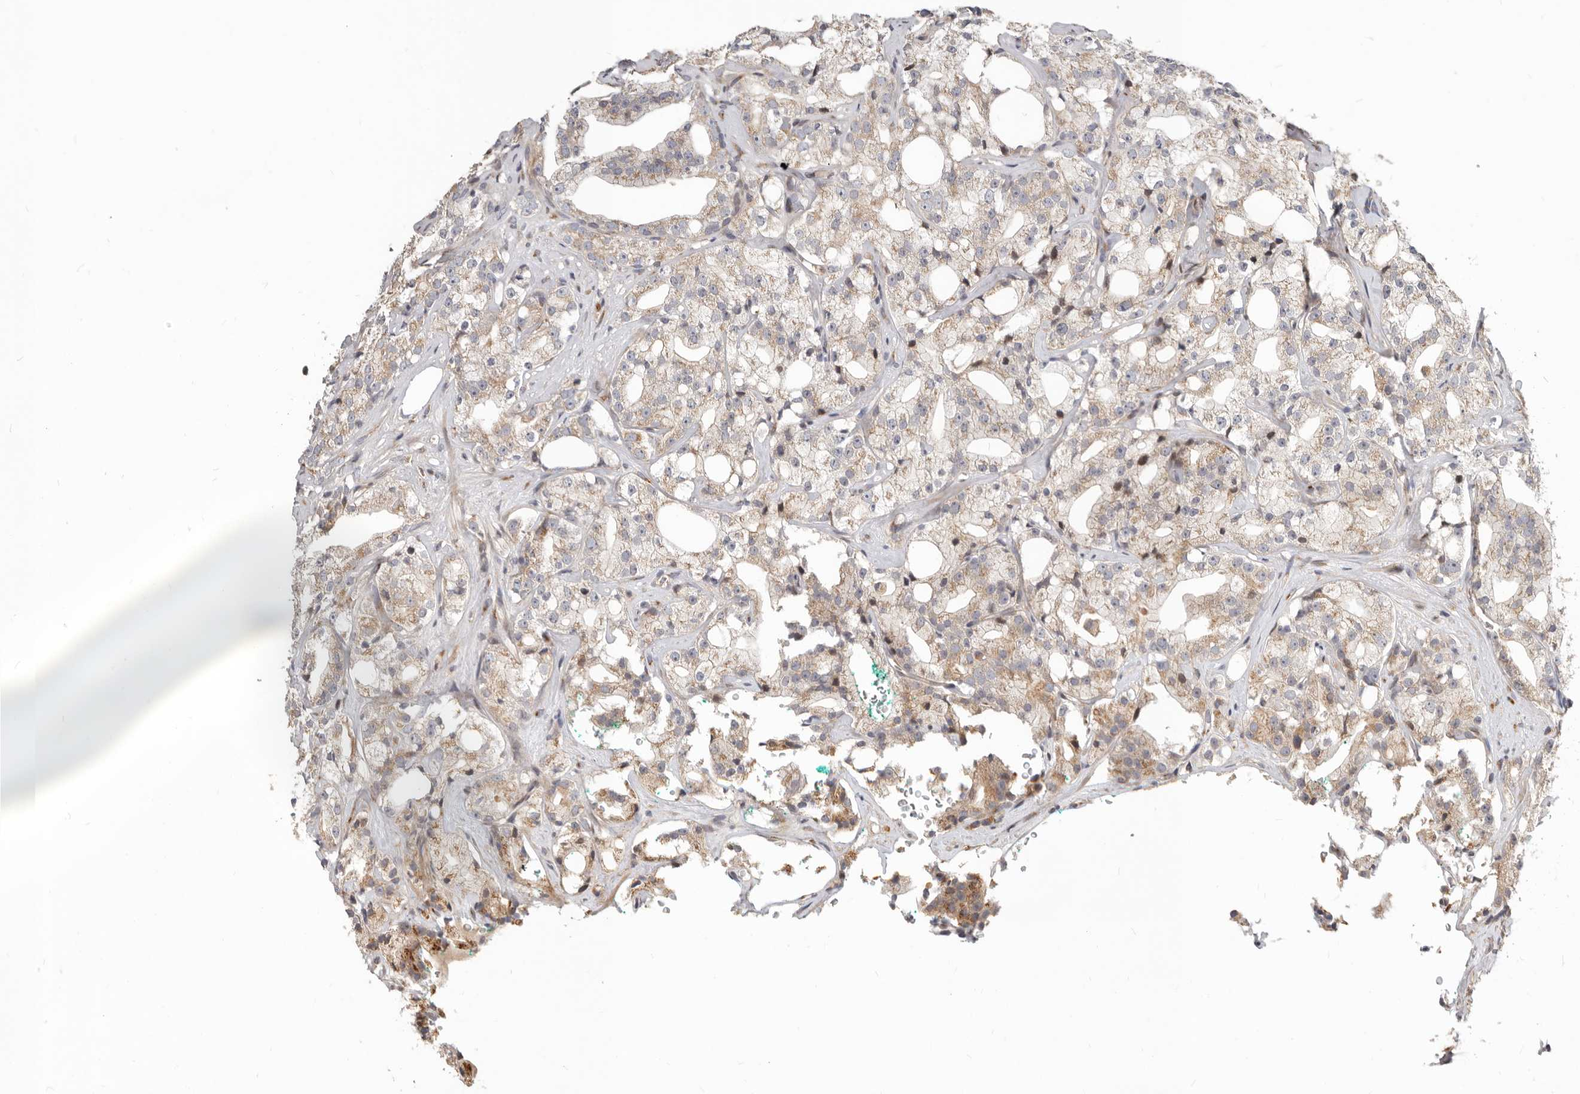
{"staining": {"intensity": "moderate", "quantity": "25%-75%", "location": "cytoplasmic/membranous"}, "tissue": "prostate cancer", "cell_type": "Tumor cells", "image_type": "cancer", "snomed": [{"axis": "morphology", "description": "Adenocarcinoma, High grade"}, {"axis": "topography", "description": "Prostate"}], "caption": "DAB (3,3'-diaminobenzidine) immunohistochemical staining of adenocarcinoma (high-grade) (prostate) displays moderate cytoplasmic/membranous protein expression in approximately 25%-75% of tumor cells.", "gene": "NPY4R", "patient": {"sex": "male", "age": 64}}